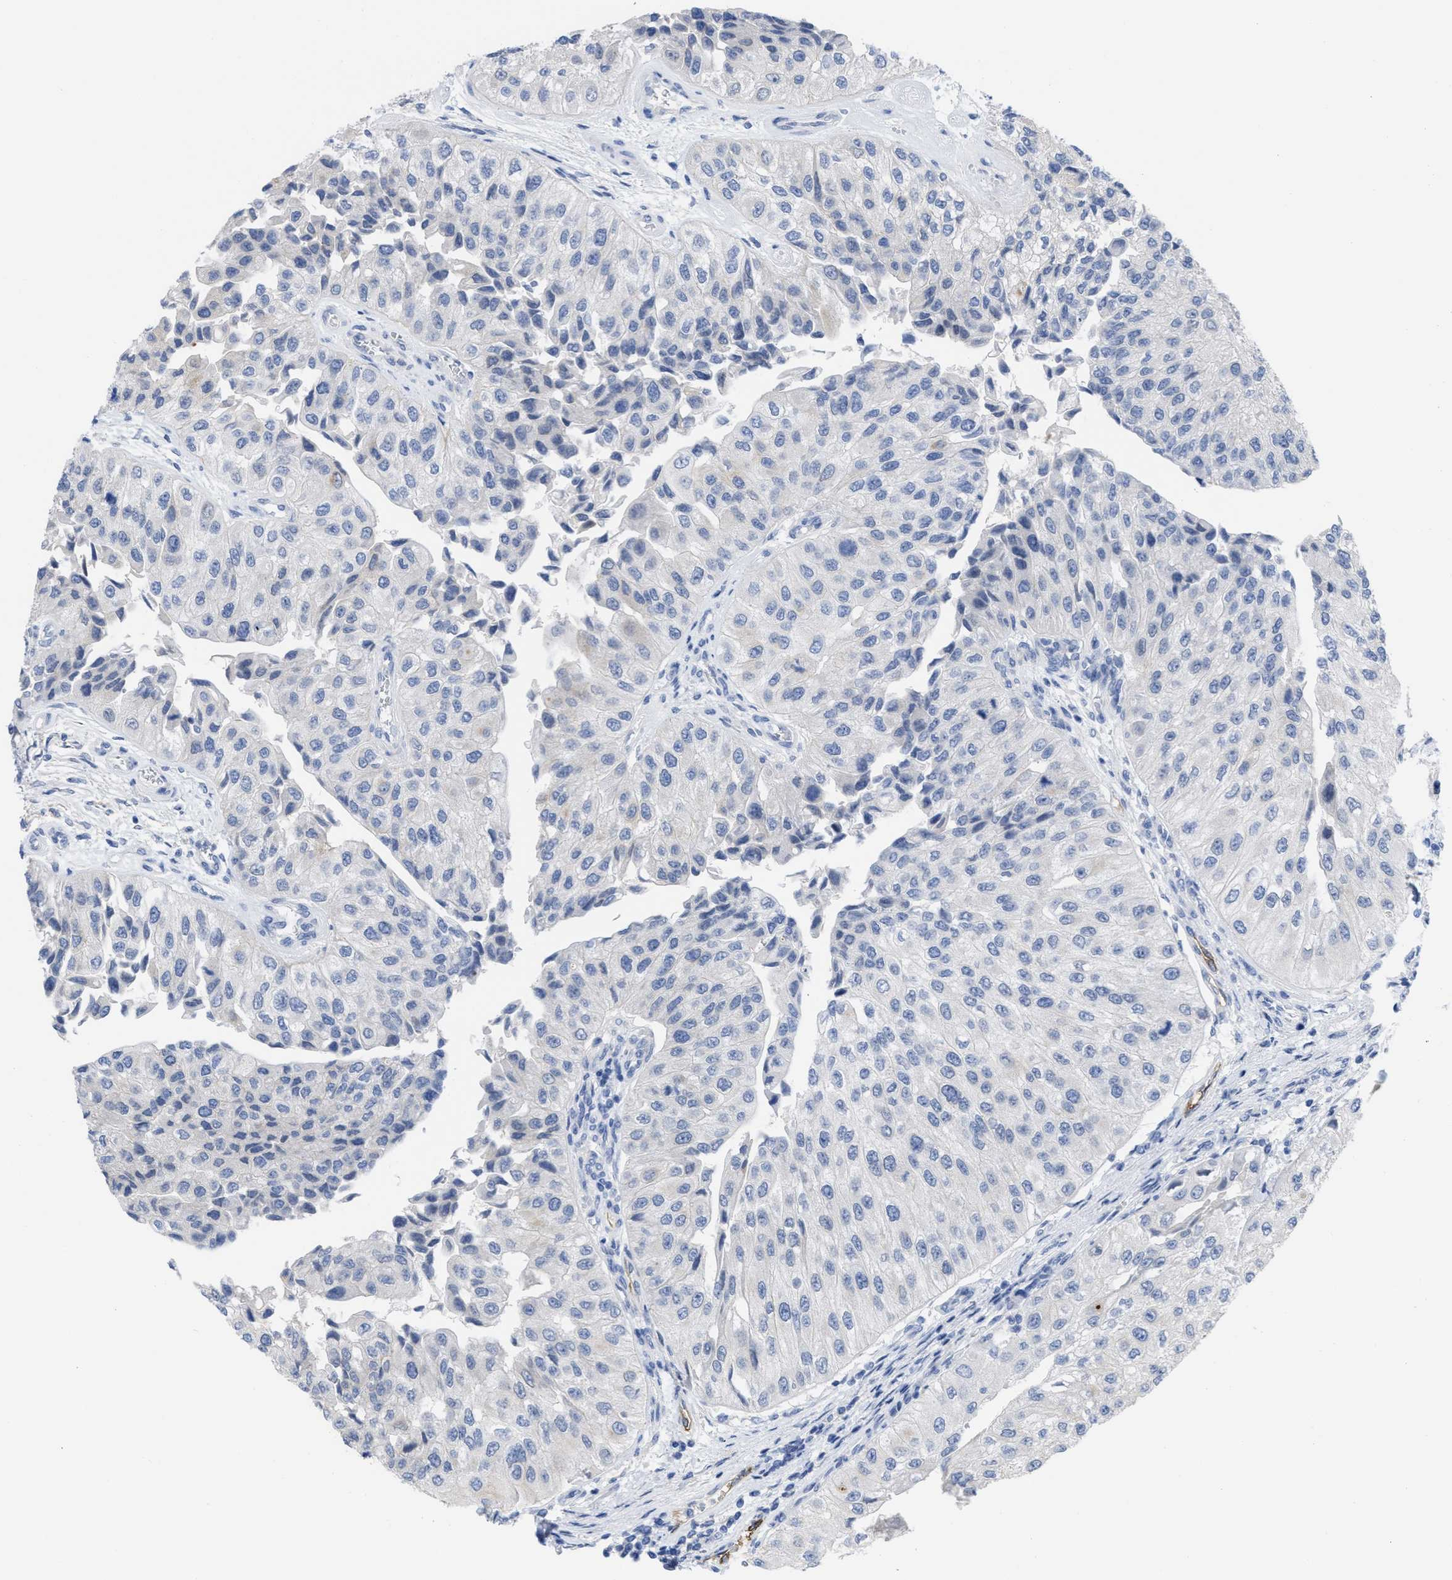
{"staining": {"intensity": "negative", "quantity": "none", "location": "none"}, "tissue": "urothelial cancer", "cell_type": "Tumor cells", "image_type": "cancer", "snomed": [{"axis": "morphology", "description": "Urothelial carcinoma, High grade"}, {"axis": "topography", "description": "Kidney"}, {"axis": "topography", "description": "Urinary bladder"}], "caption": "Human high-grade urothelial carcinoma stained for a protein using IHC demonstrates no positivity in tumor cells.", "gene": "ACKR1", "patient": {"sex": "male", "age": 77}}